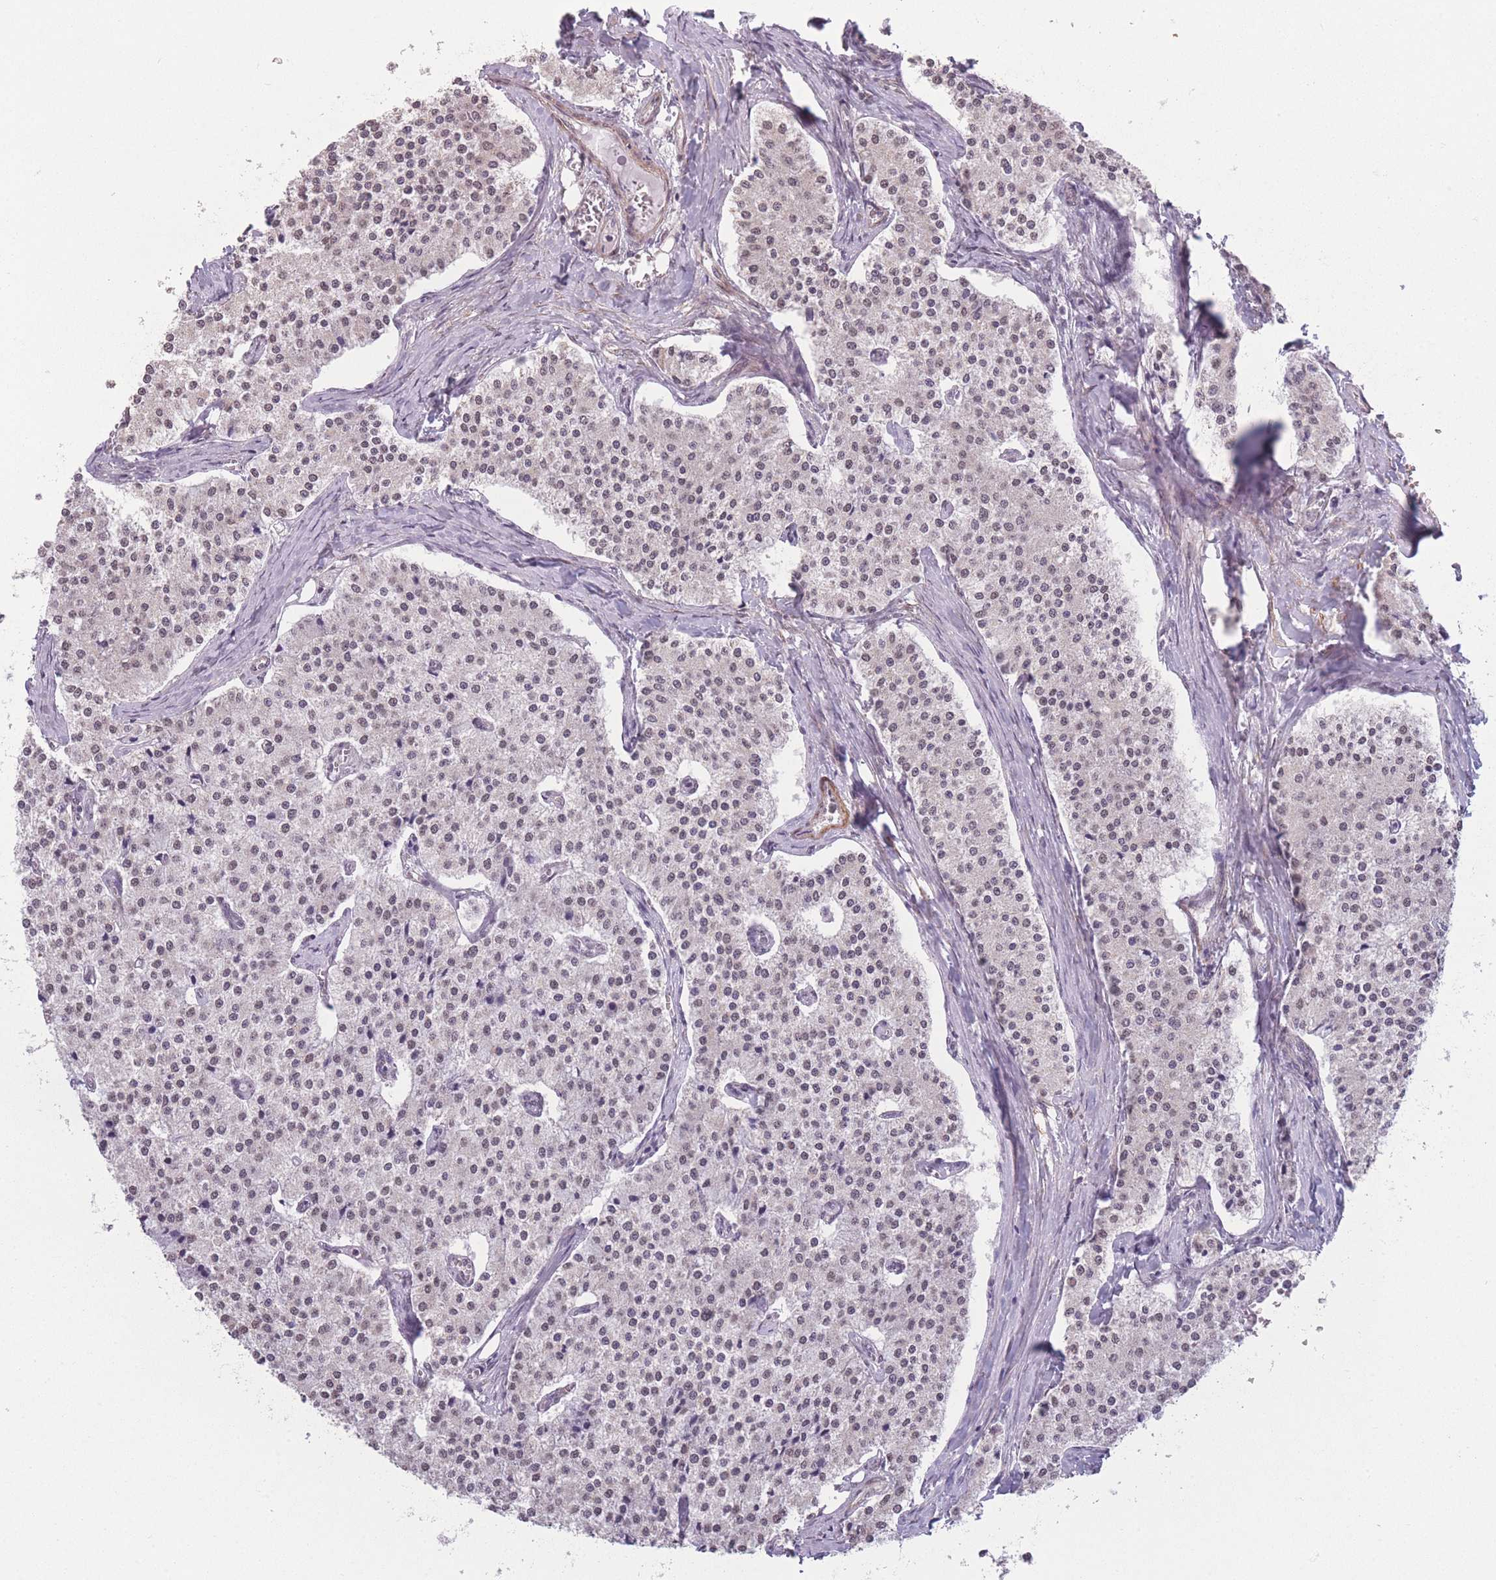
{"staining": {"intensity": "weak", "quantity": "<25%", "location": "nuclear"}, "tissue": "carcinoid", "cell_type": "Tumor cells", "image_type": "cancer", "snomed": [{"axis": "morphology", "description": "Carcinoid, malignant, NOS"}, {"axis": "topography", "description": "Colon"}], "caption": "Carcinoid was stained to show a protein in brown. There is no significant positivity in tumor cells.", "gene": "SIN3B", "patient": {"sex": "female", "age": 52}}